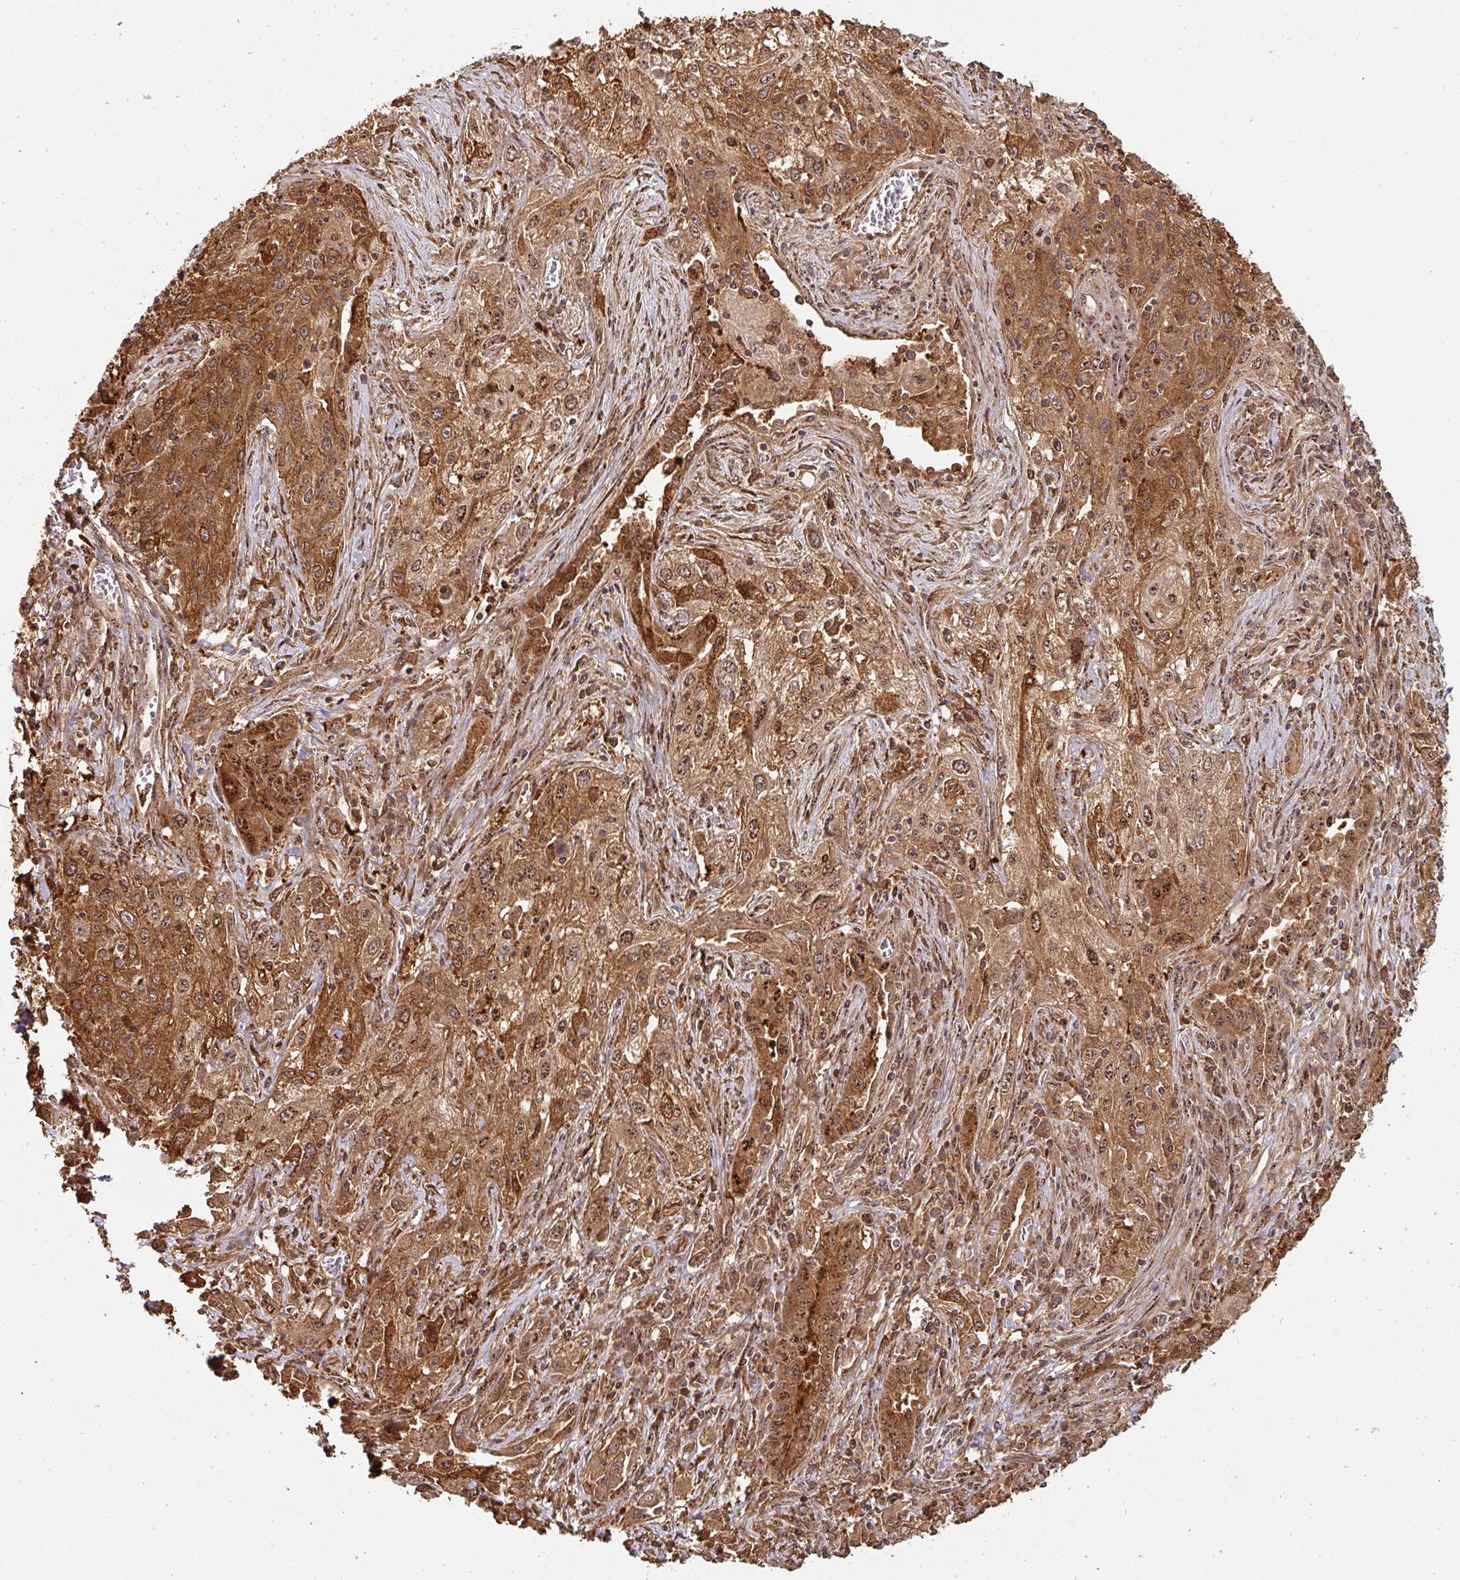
{"staining": {"intensity": "strong", "quantity": ">75%", "location": "cytoplasmic/membranous,nuclear"}, "tissue": "lung cancer", "cell_type": "Tumor cells", "image_type": "cancer", "snomed": [{"axis": "morphology", "description": "Squamous cell carcinoma, NOS"}, {"axis": "topography", "description": "Lung"}], "caption": "Lung squamous cell carcinoma was stained to show a protein in brown. There is high levels of strong cytoplasmic/membranous and nuclear positivity in approximately >75% of tumor cells.", "gene": "ZNF322", "patient": {"sex": "female", "age": 69}}